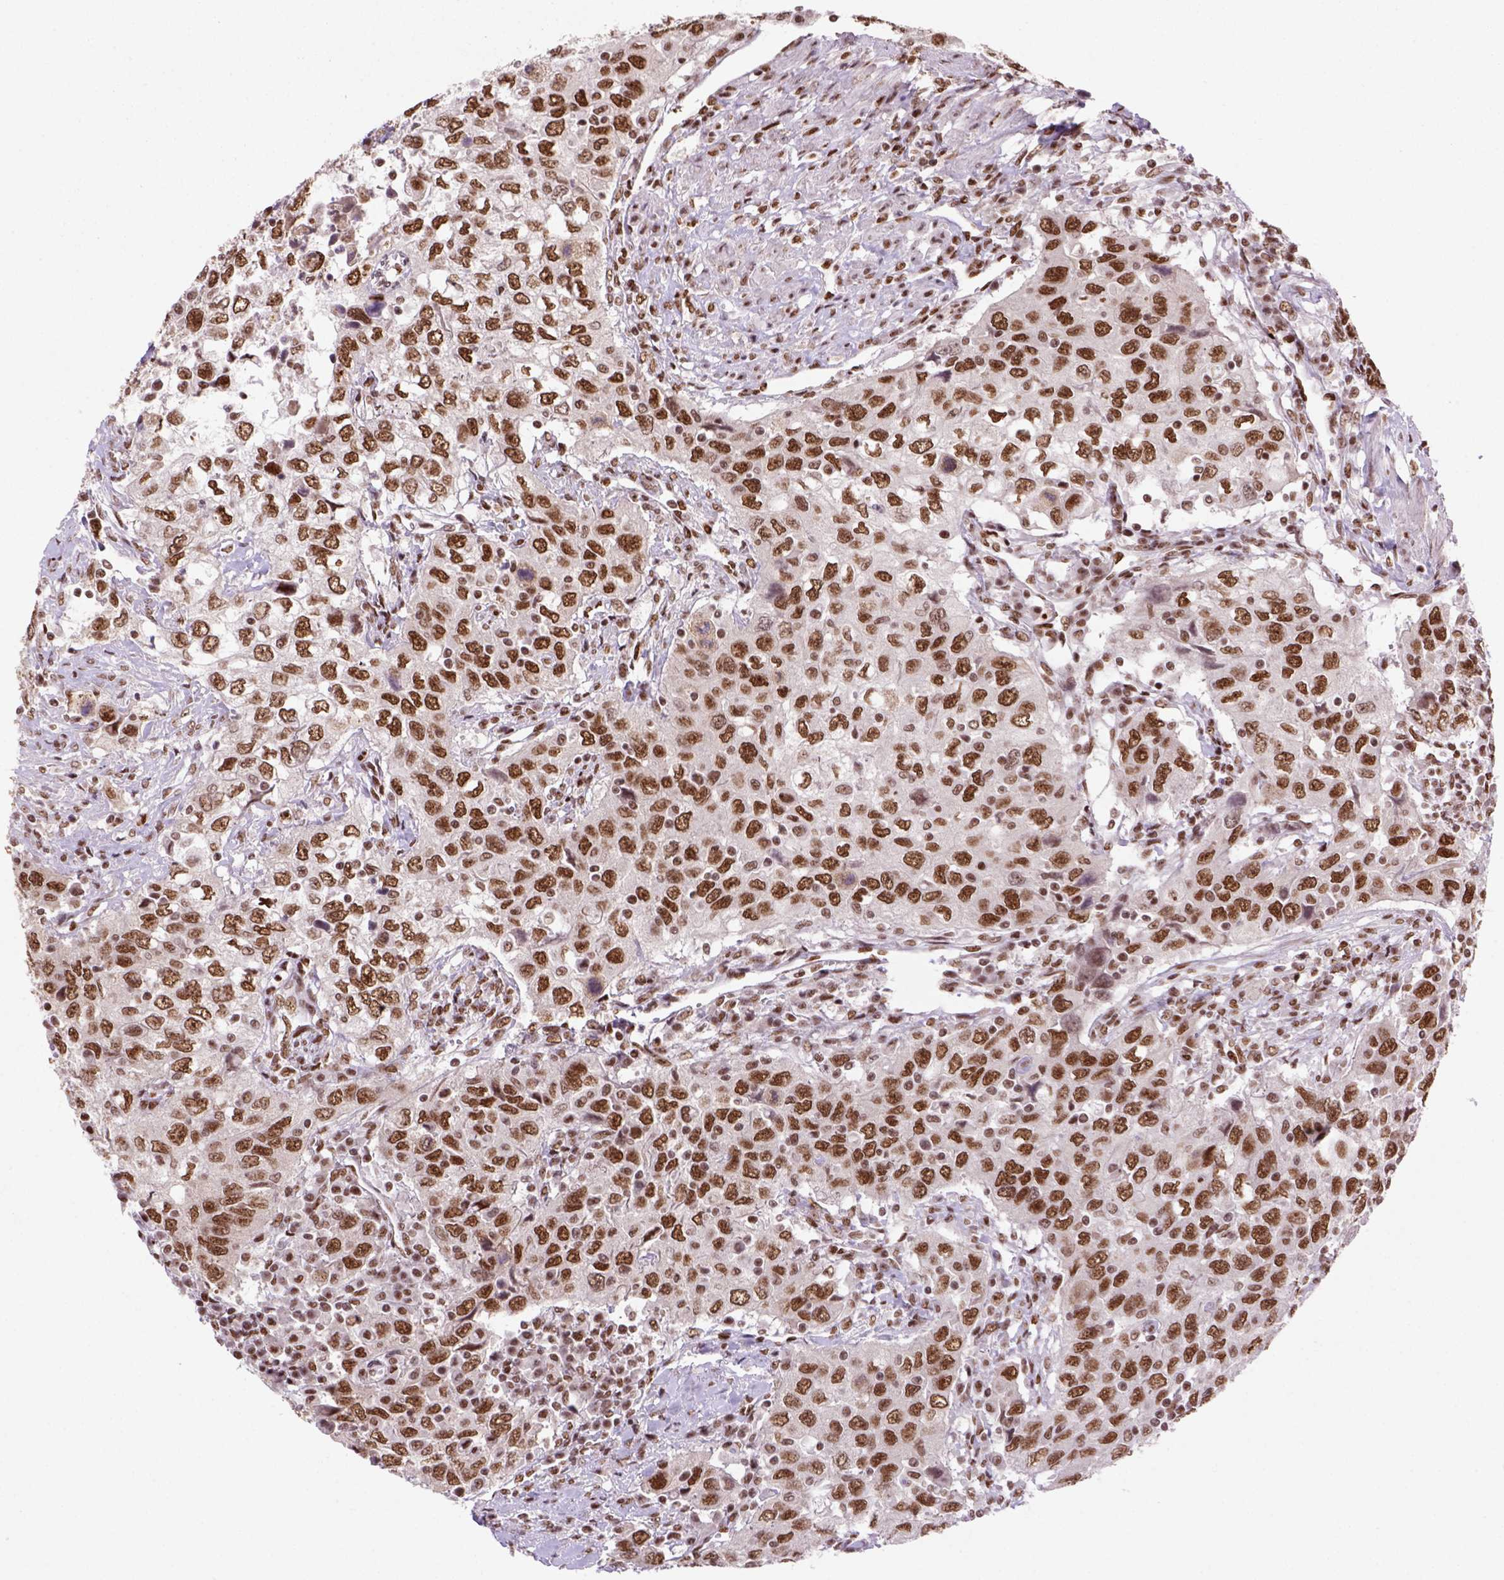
{"staining": {"intensity": "moderate", "quantity": ">75%", "location": "nuclear"}, "tissue": "urothelial cancer", "cell_type": "Tumor cells", "image_type": "cancer", "snomed": [{"axis": "morphology", "description": "Urothelial carcinoma, High grade"}, {"axis": "topography", "description": "Urinary bladder"}], "caption": "Immunohistochemistry of high-grade urothelial carcinoma reveals medium levels of moderate nuclear staining in about >75% of tumor cells. The staining is performed using DAB (3,3'-diaminobenzidine) brown chromogen to label protein expression. The nuclei are counter-stained blue using hematoxylin.", "gene": "NSMCE2", "patient": {"sex": "male", "age": 76}}